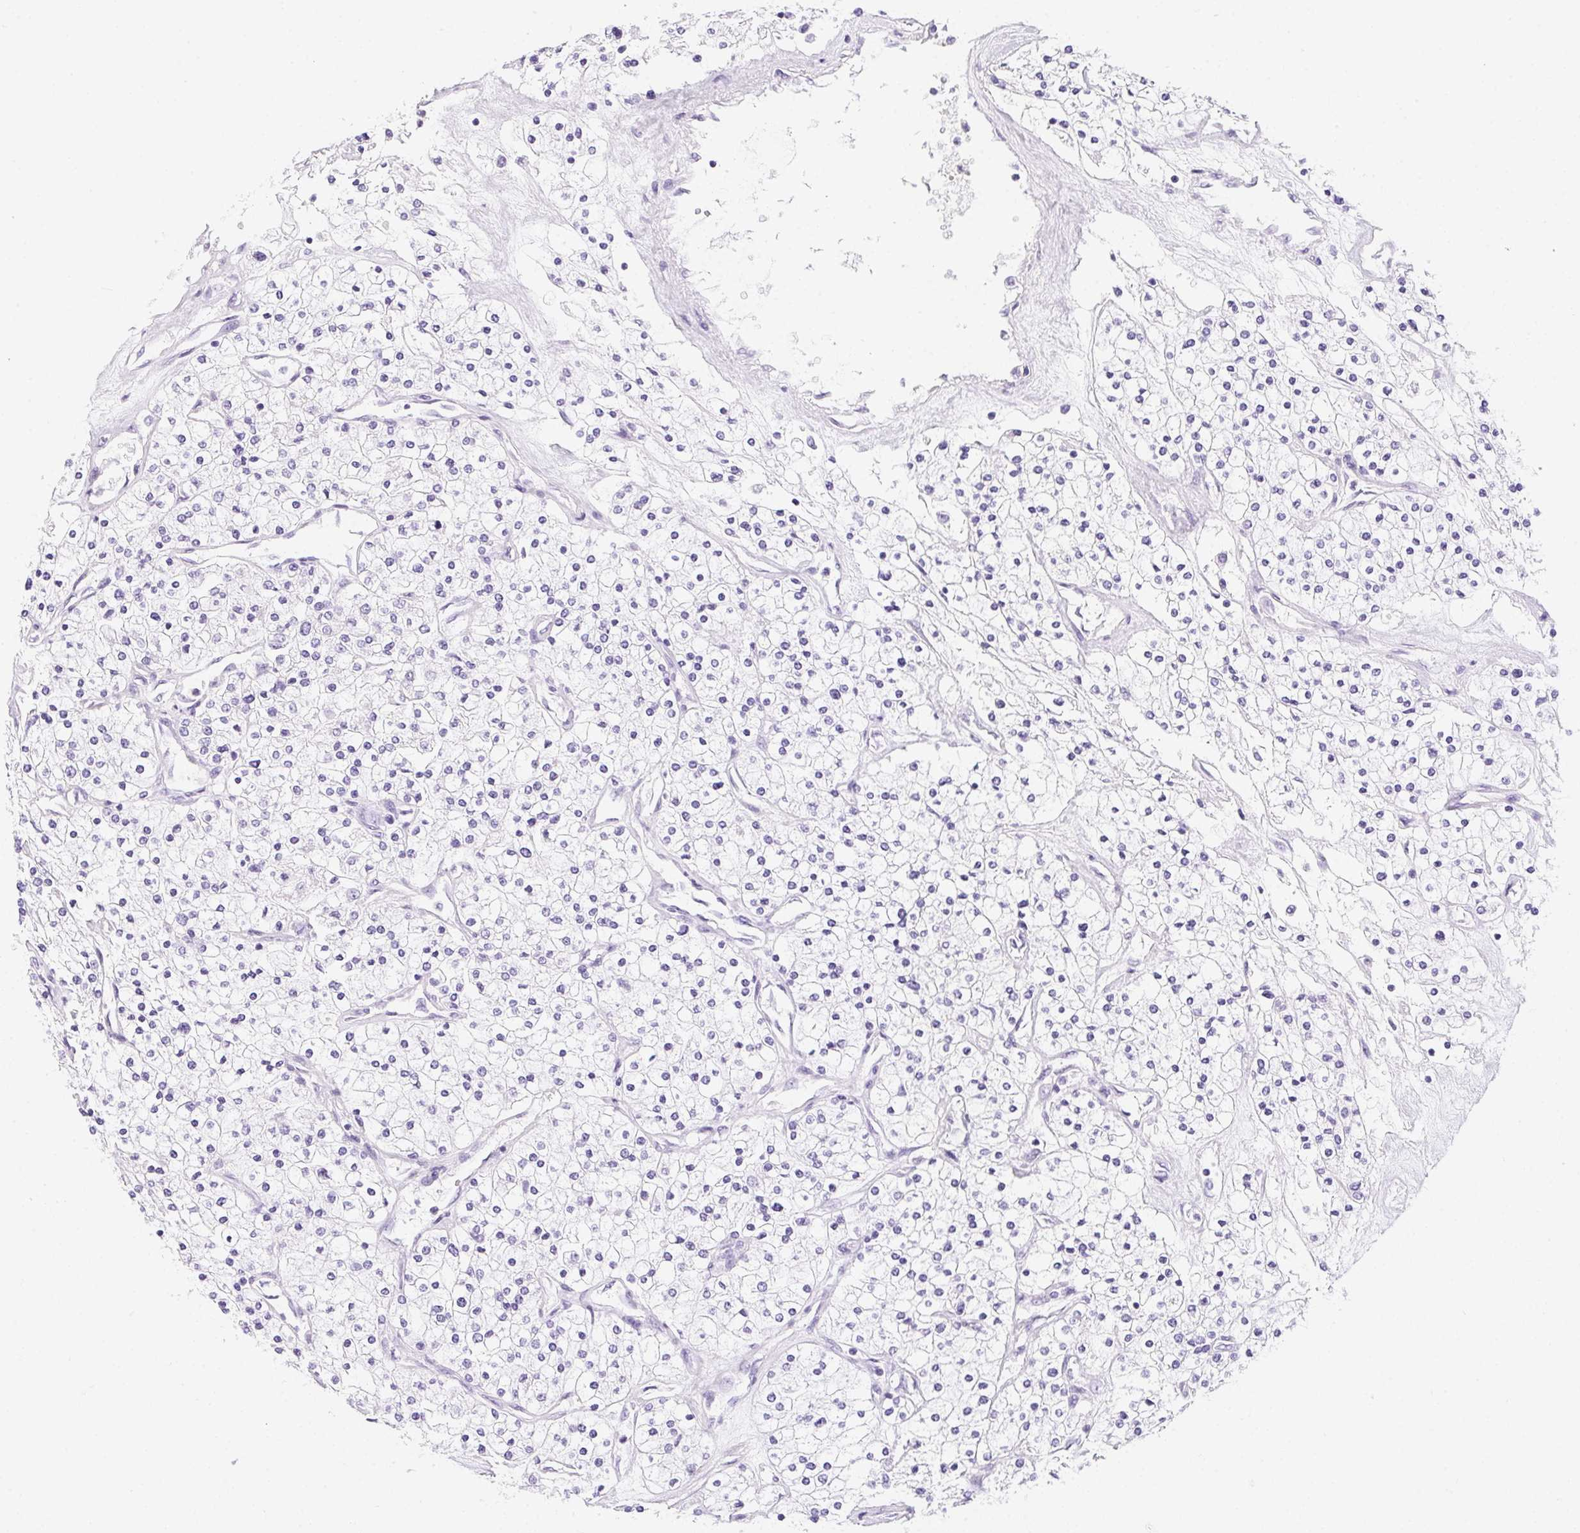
{"staining": {"intensity": "negative", "quantity": "none", "location": "none"}, "tissue": "renal cancer", "cell_type": "Tumor cells", "image_type": "cancer", "snomed": [{"axis": "morphology", "description": "Adenocarcinoma, NOS"}, {"axis": "topography", "description": "Kidney"}], "caption": "DAB immunohistochemical staining of adenocarcinoma (renal) reveals no significant positivity in tumor cells.", "gene": "PRKAA1", "patient": {"sex": "male", "age": 80}}